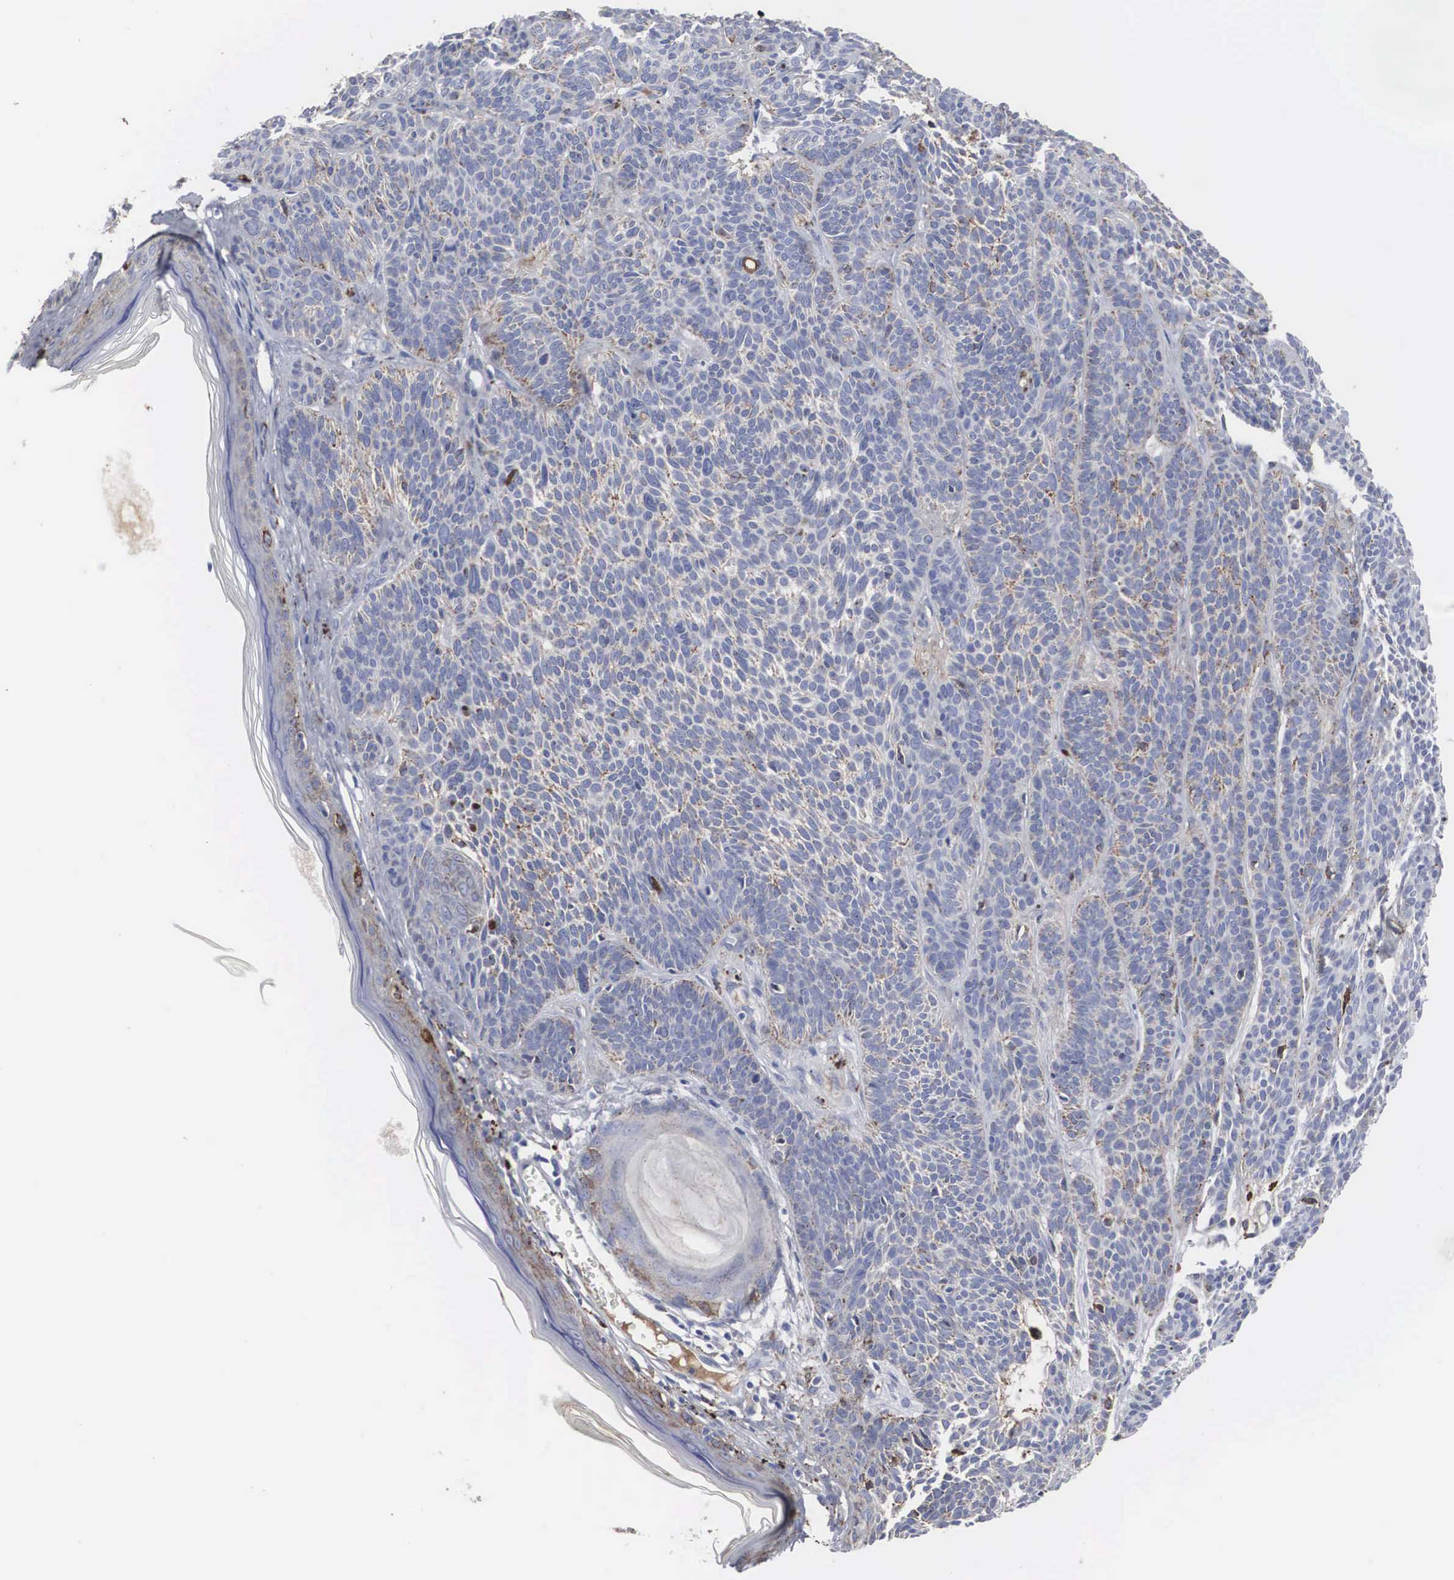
{"staining": {"intensity": "moderate", "quantity": "<25%", "location": "cytoplasmic/membranous"}, "tissue": "skin cancer", "cell_type": "Tumor cells", "image_type": "cancer", "snomed": [{"axis": "morphology", "description": "Basal cell carcinoma"}, {"axis": "topography", "description": "Skin"}], "caption": "Human basal cell carcinoma (skin) stained for a protein (brown) reveals moderate cytoplasmic/membranous positive expression in about <25% of tumor cells.", "gene": "LGALS3BP", "patient": {"sex": "female", "age": 62}}